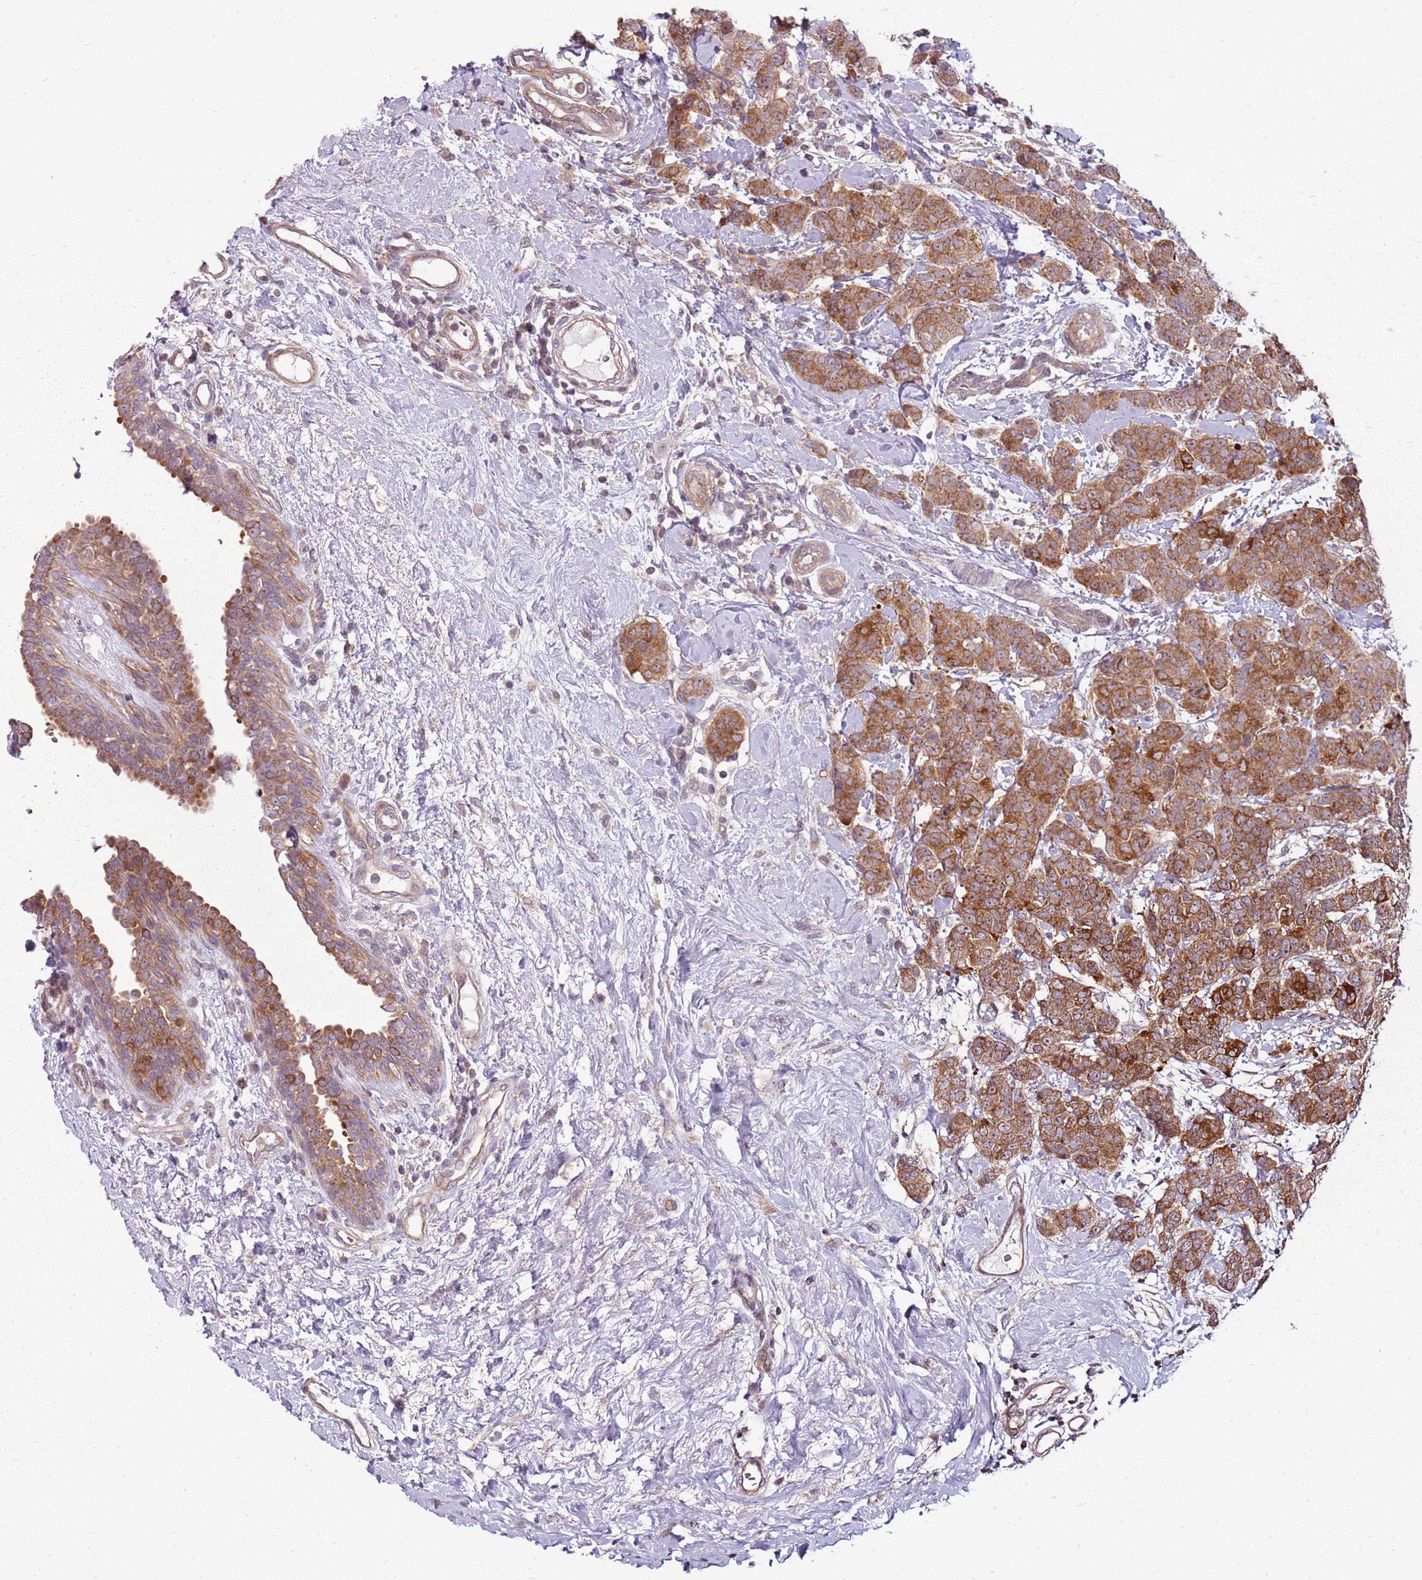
{"staining": {"intensity": "moderate", "quantity": ">75%", "location": "cytoplasmic/membranous"}, "tissue": "breast cancer", "cell_type": "Tumor cells", "image_type": "cancer", "snomed": [{"axis": "morphology", "description": "Duct carcinoma"}, {"axis": "topography", "description": "Breast"}], "caption": "The photomicrograph displays immunohistochemical staining of infiltrating ductal carcinoma (breast). There is moderate cytoplasmic/membranous positivity is identified in about >75% of tumor cells.", "gene": "RPL21", "patient": {"sex": "female", "age": 40}}